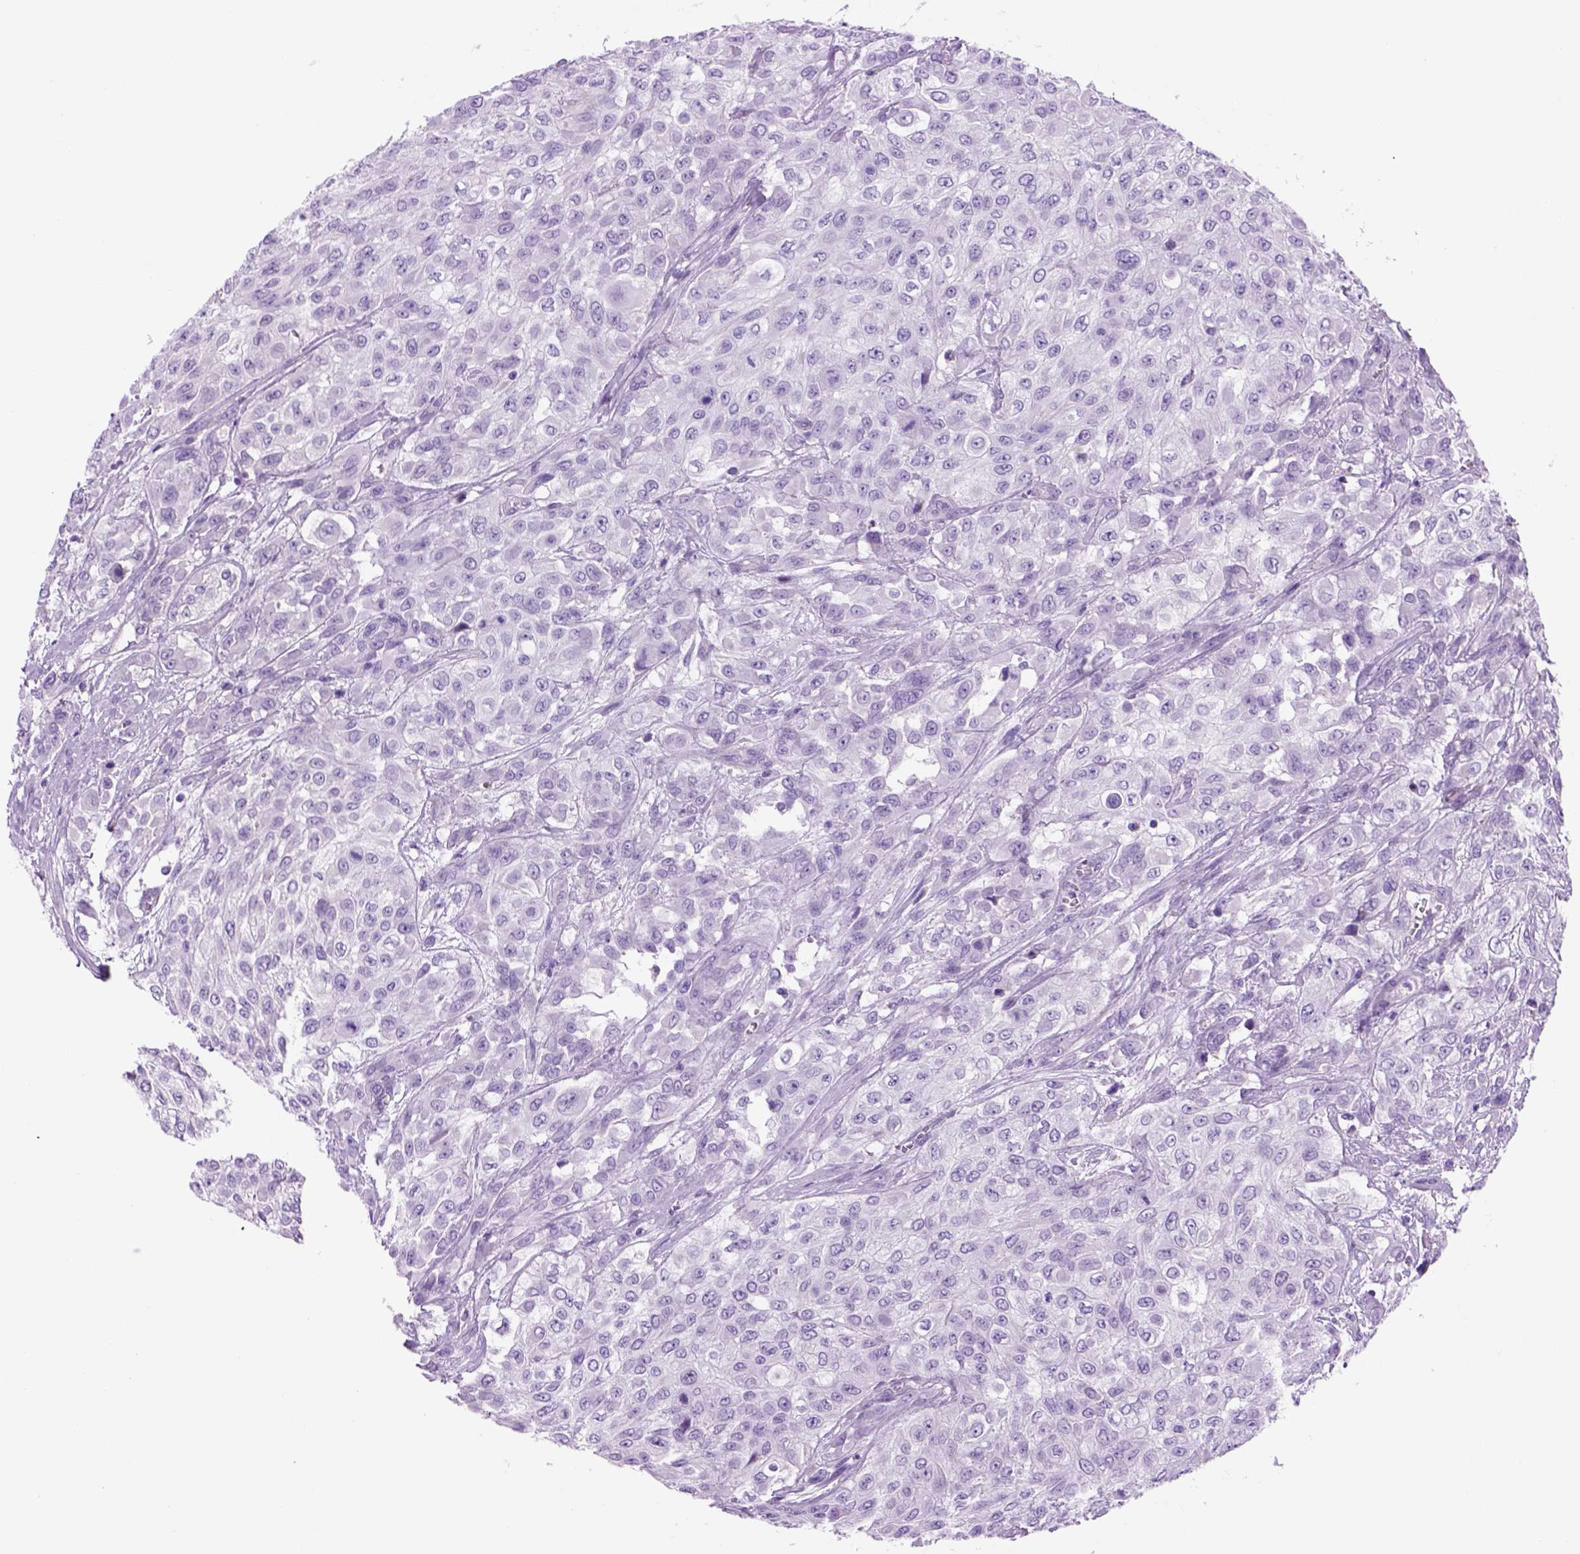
{"staining": {"intensity": "negative", "quantity": "none", "location": "none"}, "tissue": "urothelial cancer", "cell_type": "Tumor cells", "image_type": "cancer", "snomed": [{"axis": "morphology", "description": "Urothelial carcinoma, High grade"}, {"axis": "topography", "description": "Urinary bladder"}], "caption": "Immunohistochemistry (IHC) image of neoplastic tissue: human high-grade urothelial carcinoma stained with DAB displays no significant protein expression in tumor cells. (DAB immunohistochemistry, high magnification).", "gene": "HHIPL2", "patient": {"sex": "male", "age": 57}}